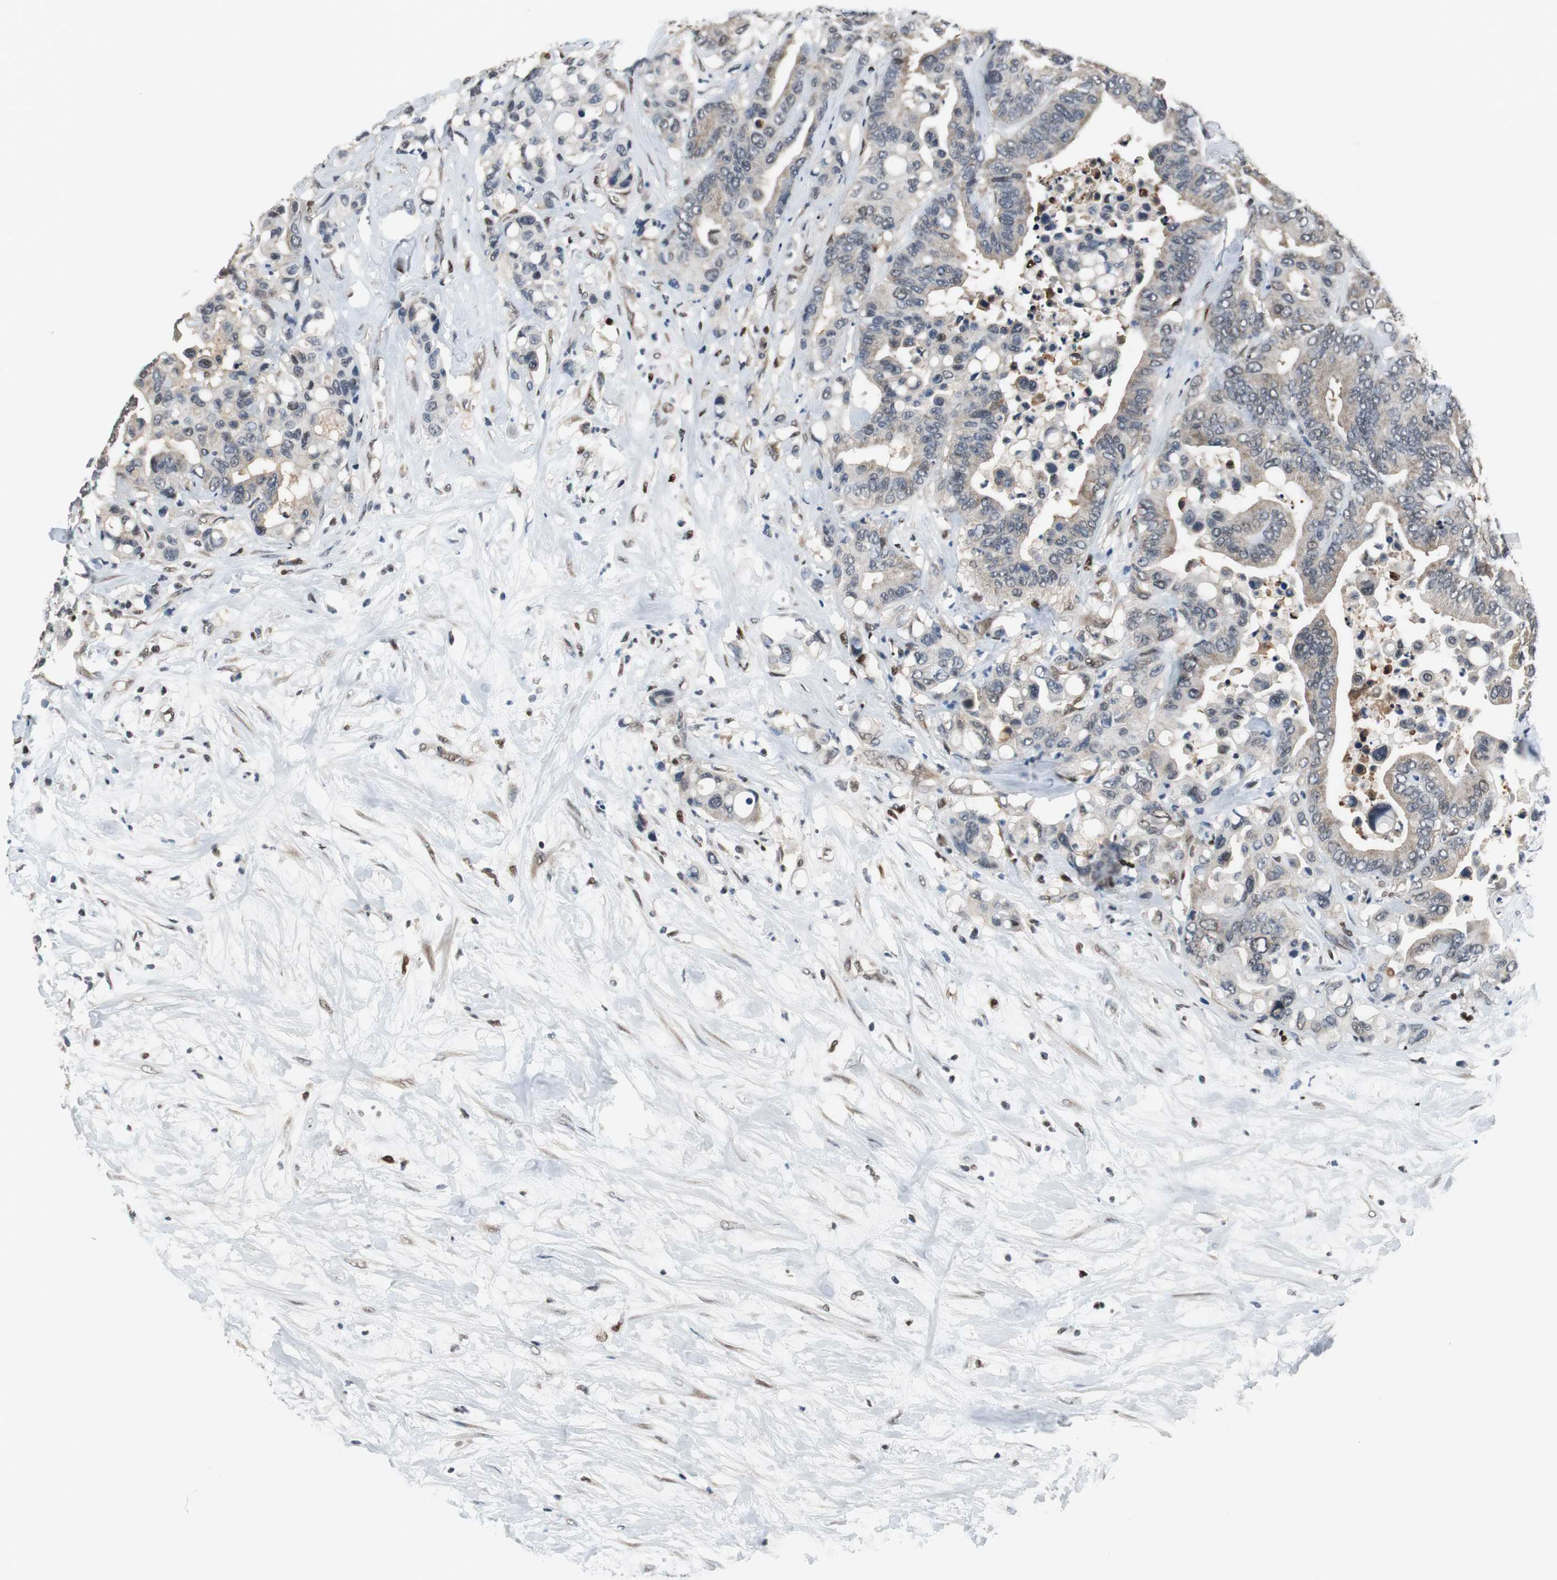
{"staining": {"intensity": "weak", "quantity": ">75%", "location": "cytoplasmic/membranous"}, "tissue": "colorectal cancer", "cell_type": "Tumor cells", "image_type": "cancer", "snomed": [{"axis": "morphology", "description": "Normal tissue, NOS"}, {"axis": "morphology", "description": "Adenocarcinoma, NOS"}, {"axis": "topography", "description": "Colon"}], "caption": "Human adenocarcinoma (colorectal) stained with a protein marker demonstrates weak staining in tumor cells.", "gene": "MAFB", "patient": {"sex": "male", "age": 82}}